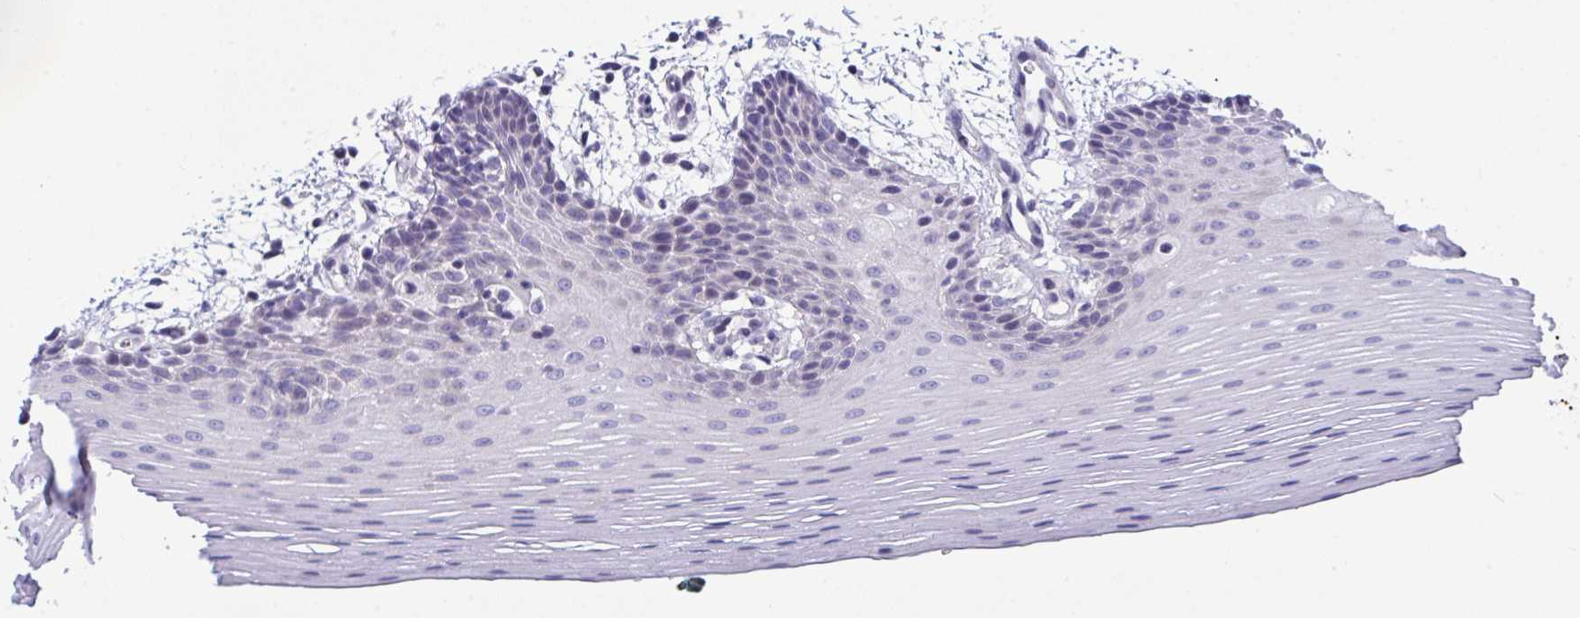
{"staining": {"intensity": "negative", "quantity": "none", "location": "none"}, "tissue": "oral mucosa", "cell_type": "Squamous epithelial cells", "image_type": "normal", "snomed": [{"axis": "morphology", "description": "Normal tissue, NOS"}, {"axis": "topography", "description": "Oral tissue"}], "caption": "Oral mucosa was stained to show a protein in brown. There is no significant staining in squamous epithelial cells. (DAB (3,3'-diaminobenzidine) immunohistochemistry (IHC) visualized using brightfield microscopy, high magnification).", "gene": "WDR97", "patient": {"sex": "female", "age": 81}}